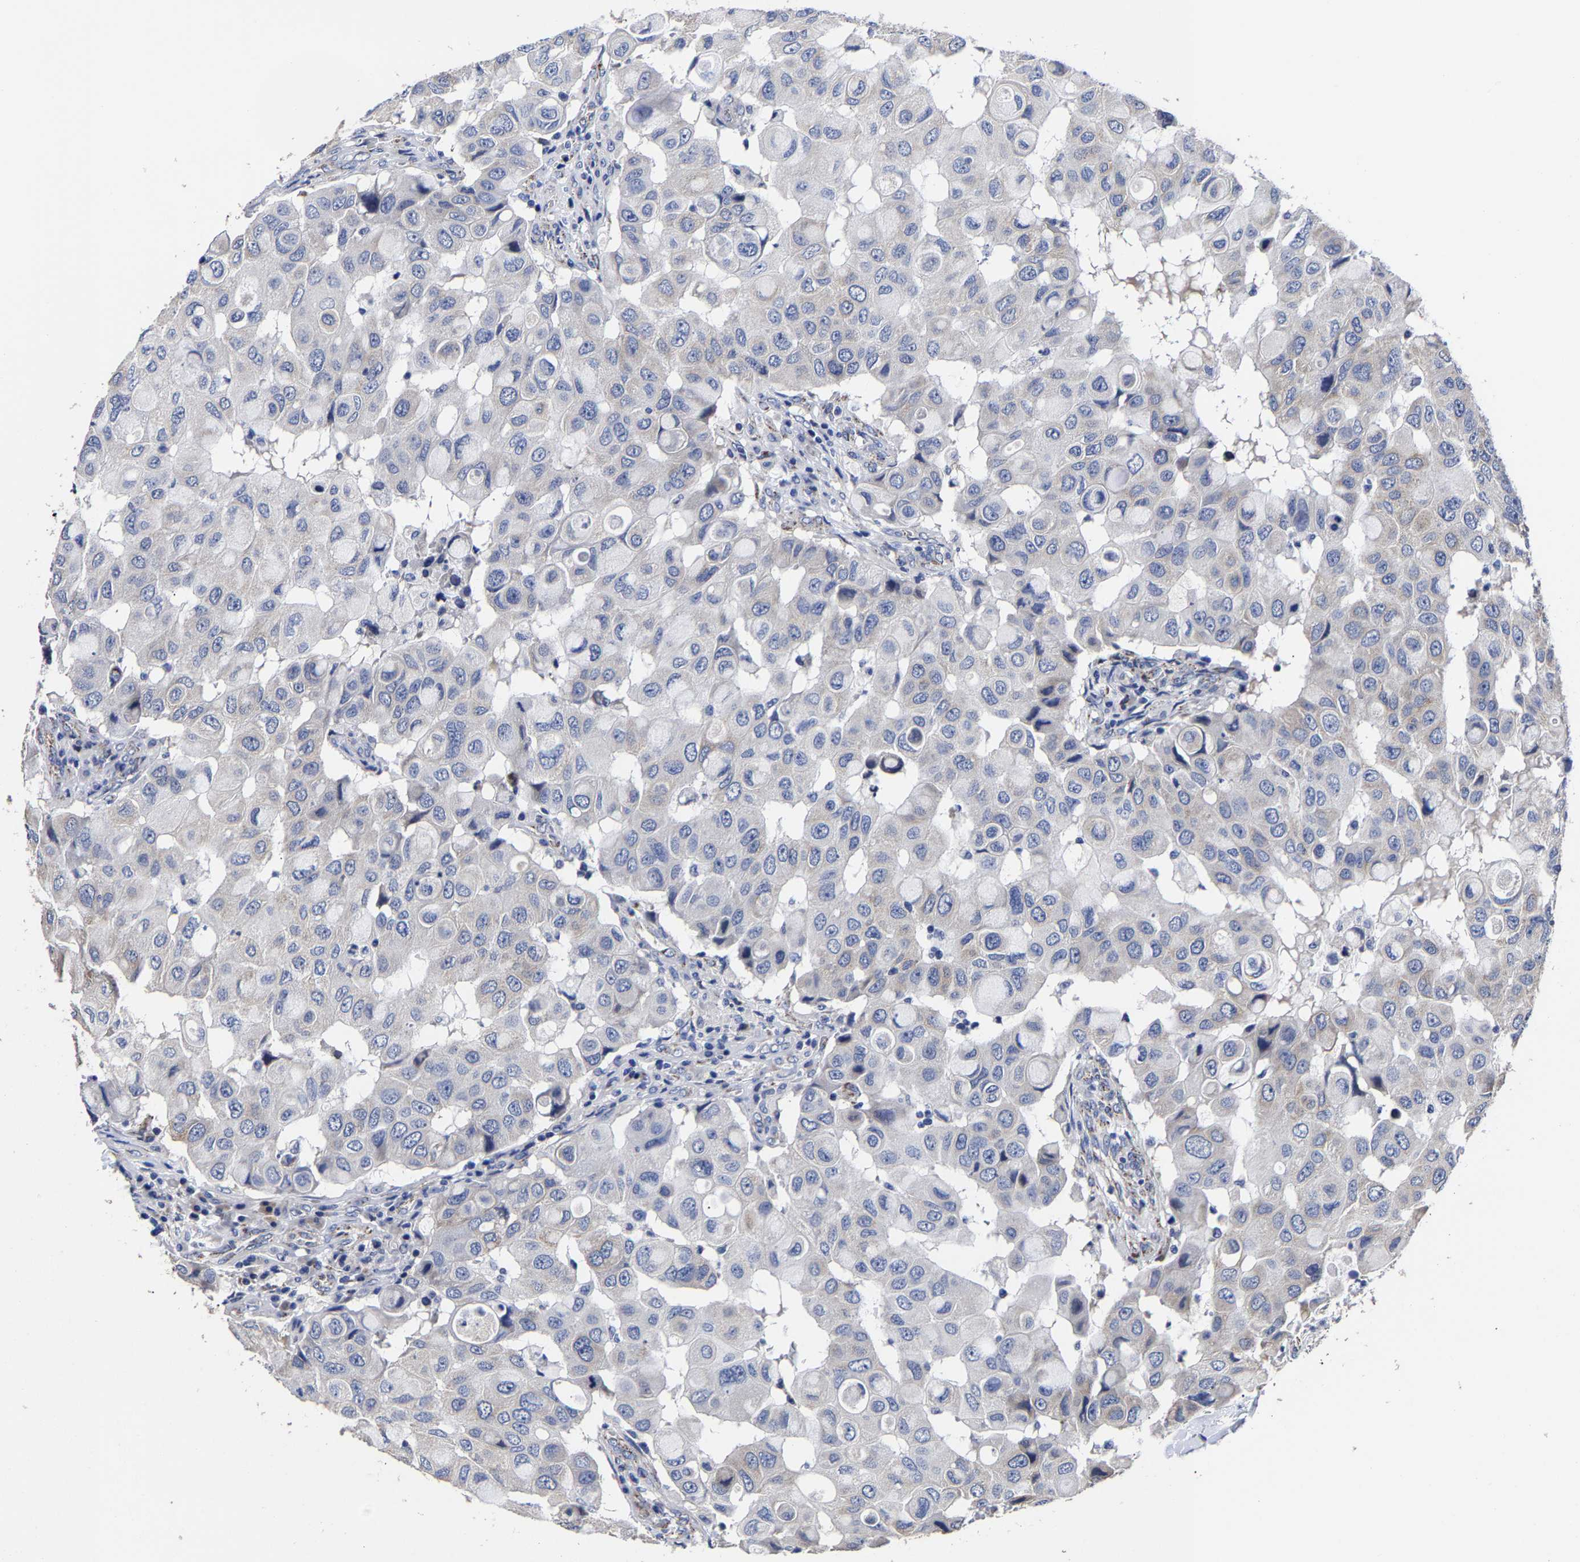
{"staining": {"intensity": "negative", "quantity": "none", "location": "none"}, "tissue": "breast cancer", "cell_type": "Tumor cells", "image_type": "cancer", "snomed": [{"axis": "morphology", "description": "Duct carcinoma"}, {"axis": "topography", "description": "Breast"}], "caption": "Immunohistochemistry of human breast cancer displays no expression in tumor cells. (Brightfield microscopy of DAB (3,3'-diaminobenzidine) immunohistochemistry at high magnification).", "gene": "AASS", "patient": {"sex": "female", "age": 27}}